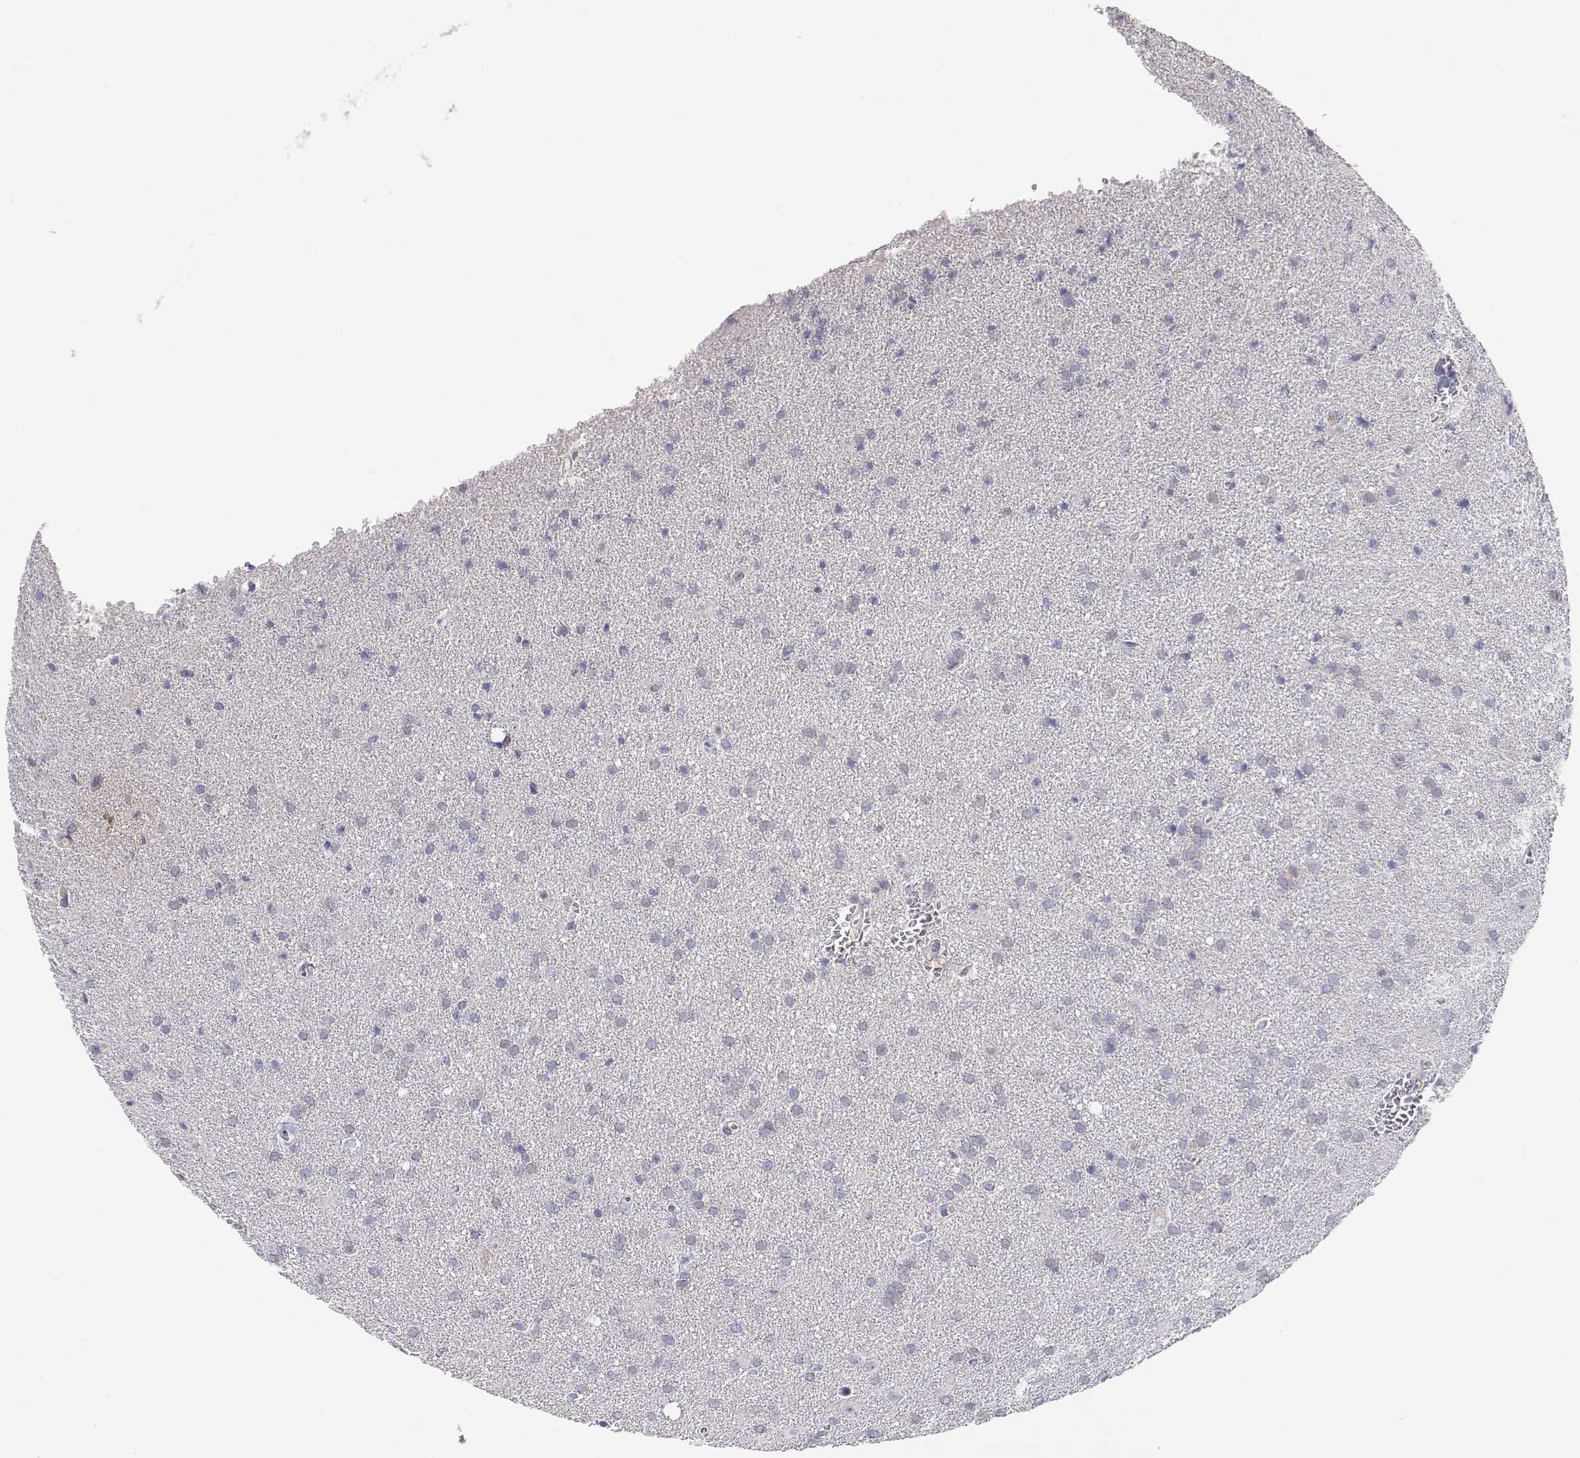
{"staining": {"intensity": "negative", "quantity": "none", "location": "none"}, "tissue": "glioma", "cell_type": "Tumor cells", "image_type": "cancer", "snomed": [{"axis": "morphology", "description": "Glioma, malignant, Low grade"}, {"axis": "topography", "description": "Brain"}], "caption": "Immunohistochemistry histopathology image of glioma stained for a protein (brown), which displays no staining in tumor cells.", "gene": "ADA", "patient": {"sex": "male", "age": 58}}